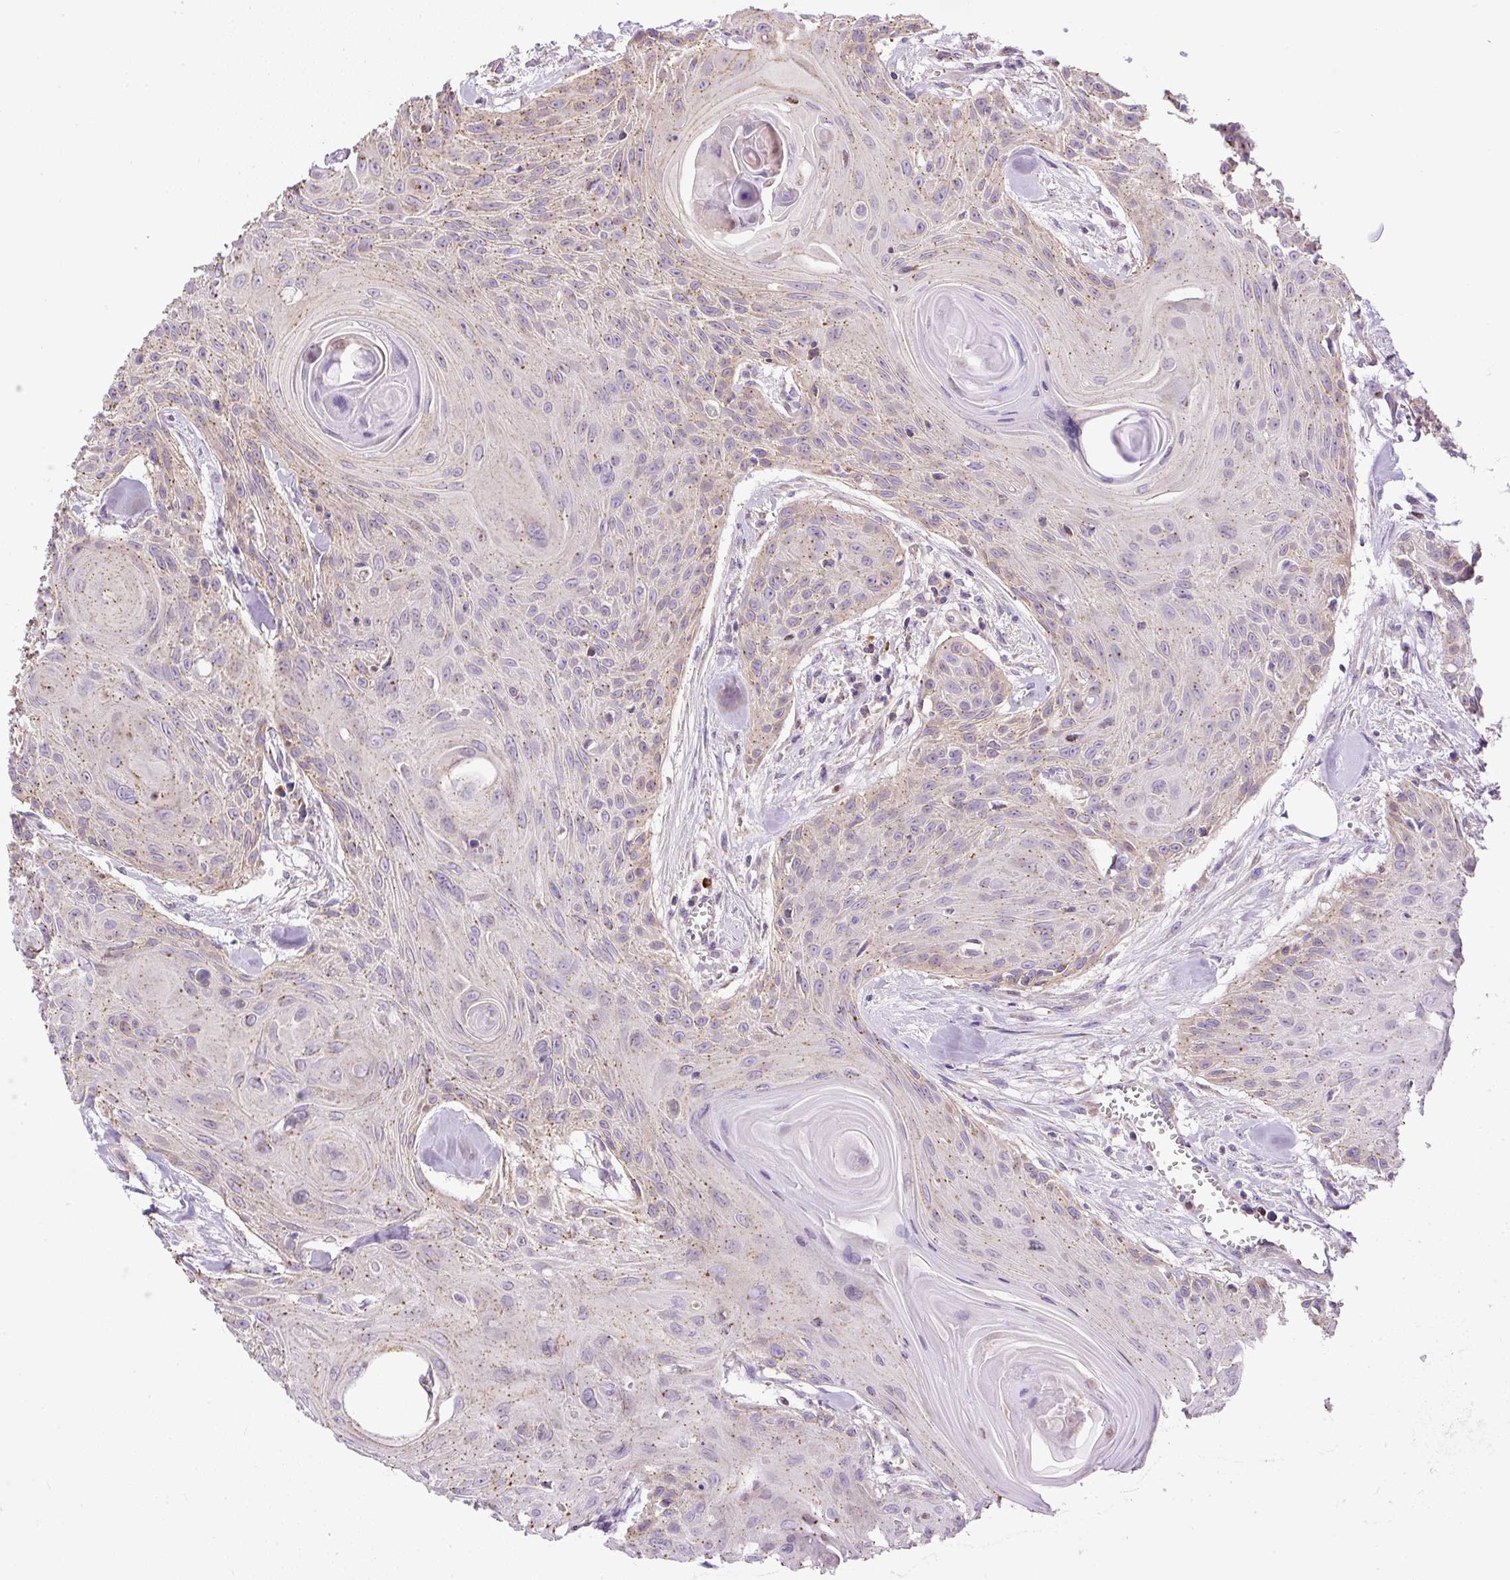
{"staining": {"intensity": "weak", "quantity": "25%-75%", "location": "cytoplasmic/membranous"}, "tissue": "head and neck cancer", "cell_type": "Tumor cells", "image_type": "cancer", "snomed": [{"axis": "morphology", "description": "Squamous cell carcinoma, NOS"}, {"axis": "topography", "description": "Lymph node"}, {"axis": "topography", "description": "Salivary gland"}, {"axis": "topography", "description": "Head-Neck"}], "caption": "Head and neck cancer (squamous cell carcinoma) was stained to show a protein in brown. There is low levels of weak cytoplasmic/membranous staining in approximately 25%-75% of tumor cells.", "gene": "CFAP47", "patient": {"sex": "female", "age": 74}}